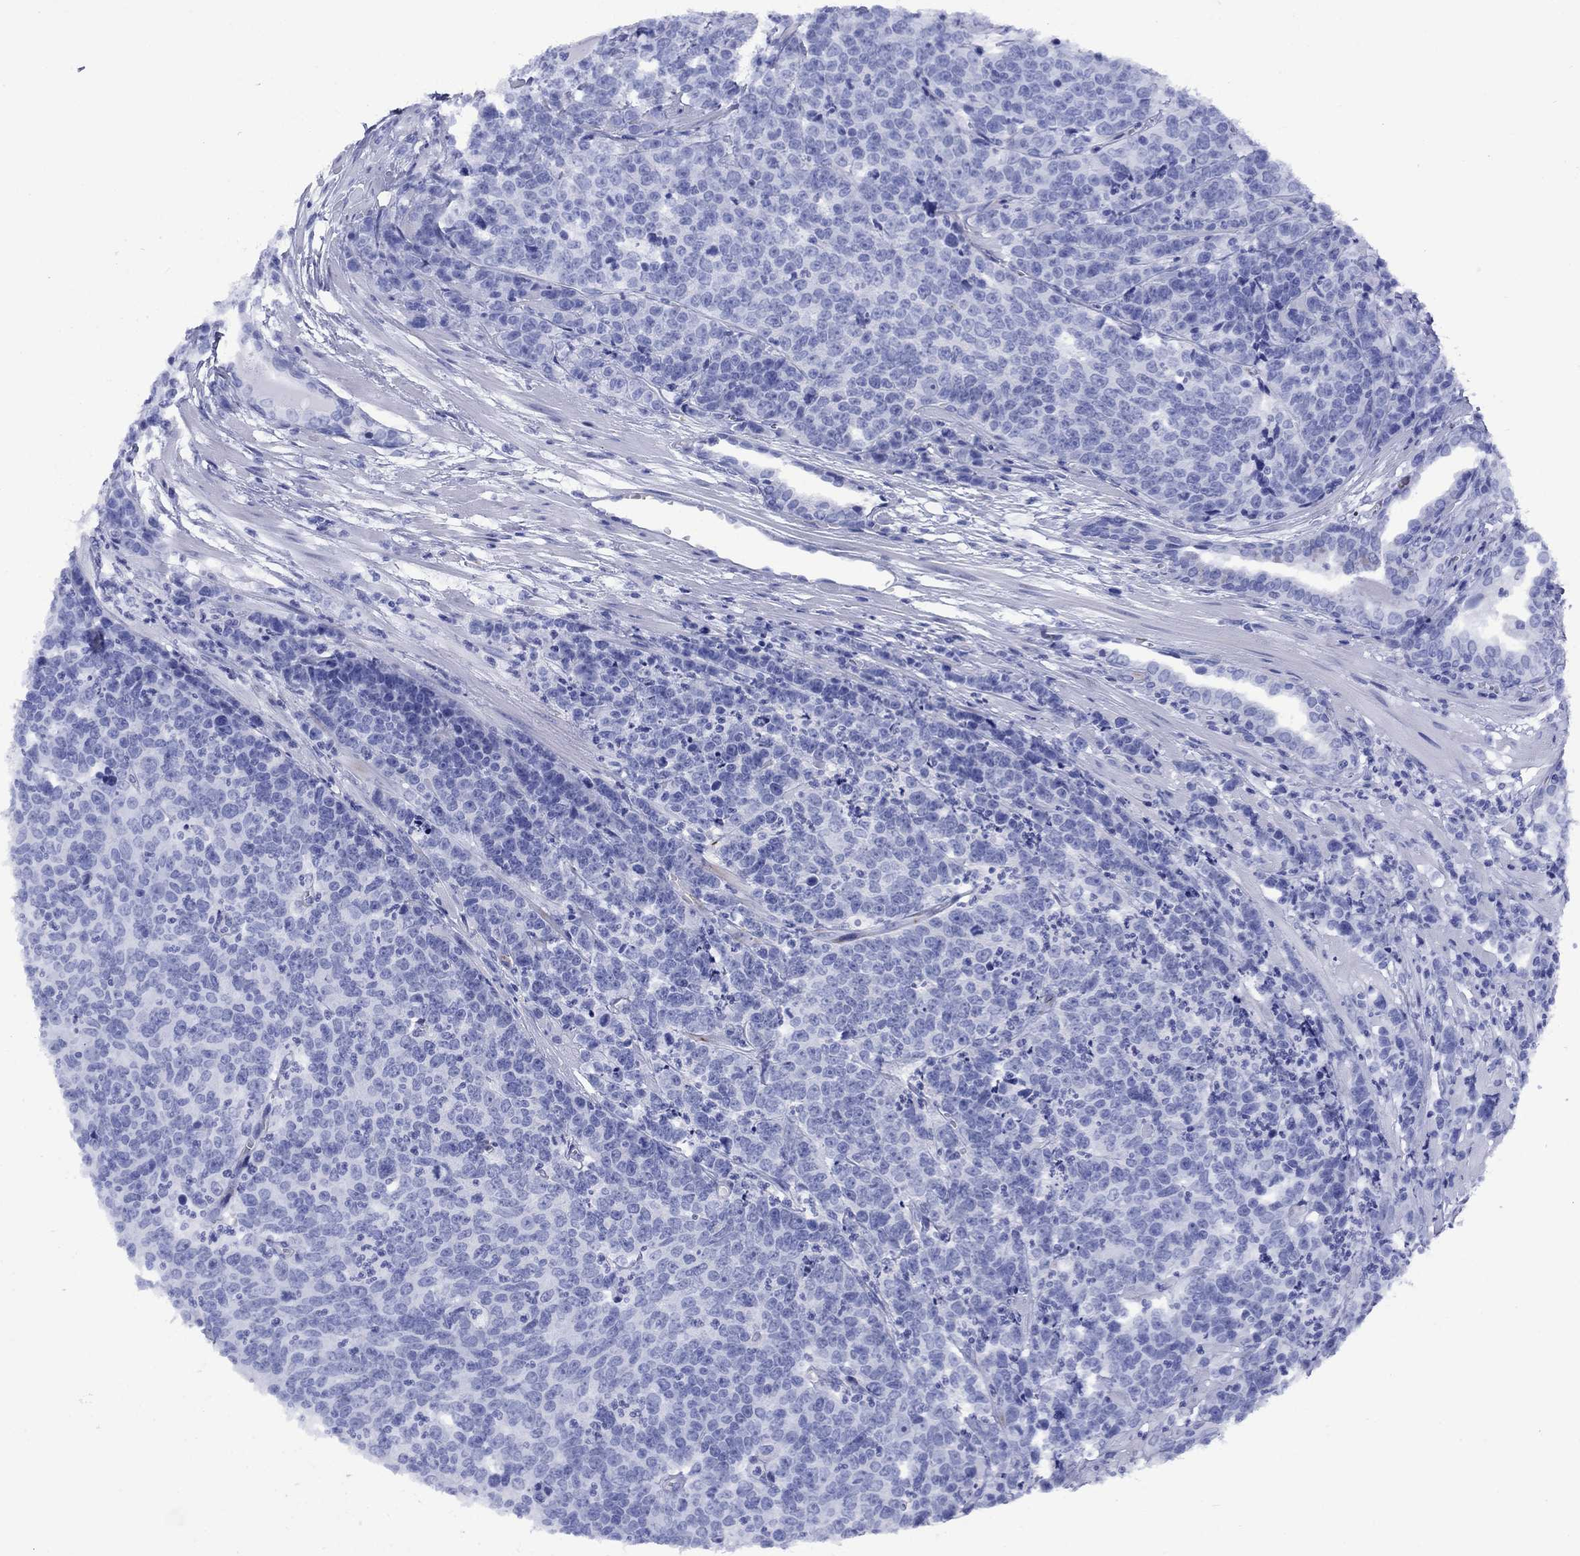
{"staining": {"intensity": "negative", "quantity": "none", "location": "none"}, "tissue": "prostate cancer", "cell_type": "Tumor cells", "image_type": "cancer", "snomed": [{"axis": "morphology", "description": "Adenocarcinoma, NOS"}, {"axis": "topography", "description": "Prostate"}], "caption": "This image is of adenocarcinoma (prostate) stained with immunohistochemistry (IHC) to label a protein in brown with the nuclei are counter-stained blue. There is no expression in tumor cells.", "gene": "ROM1", "patient": {"sex": "male", "age": 67}}